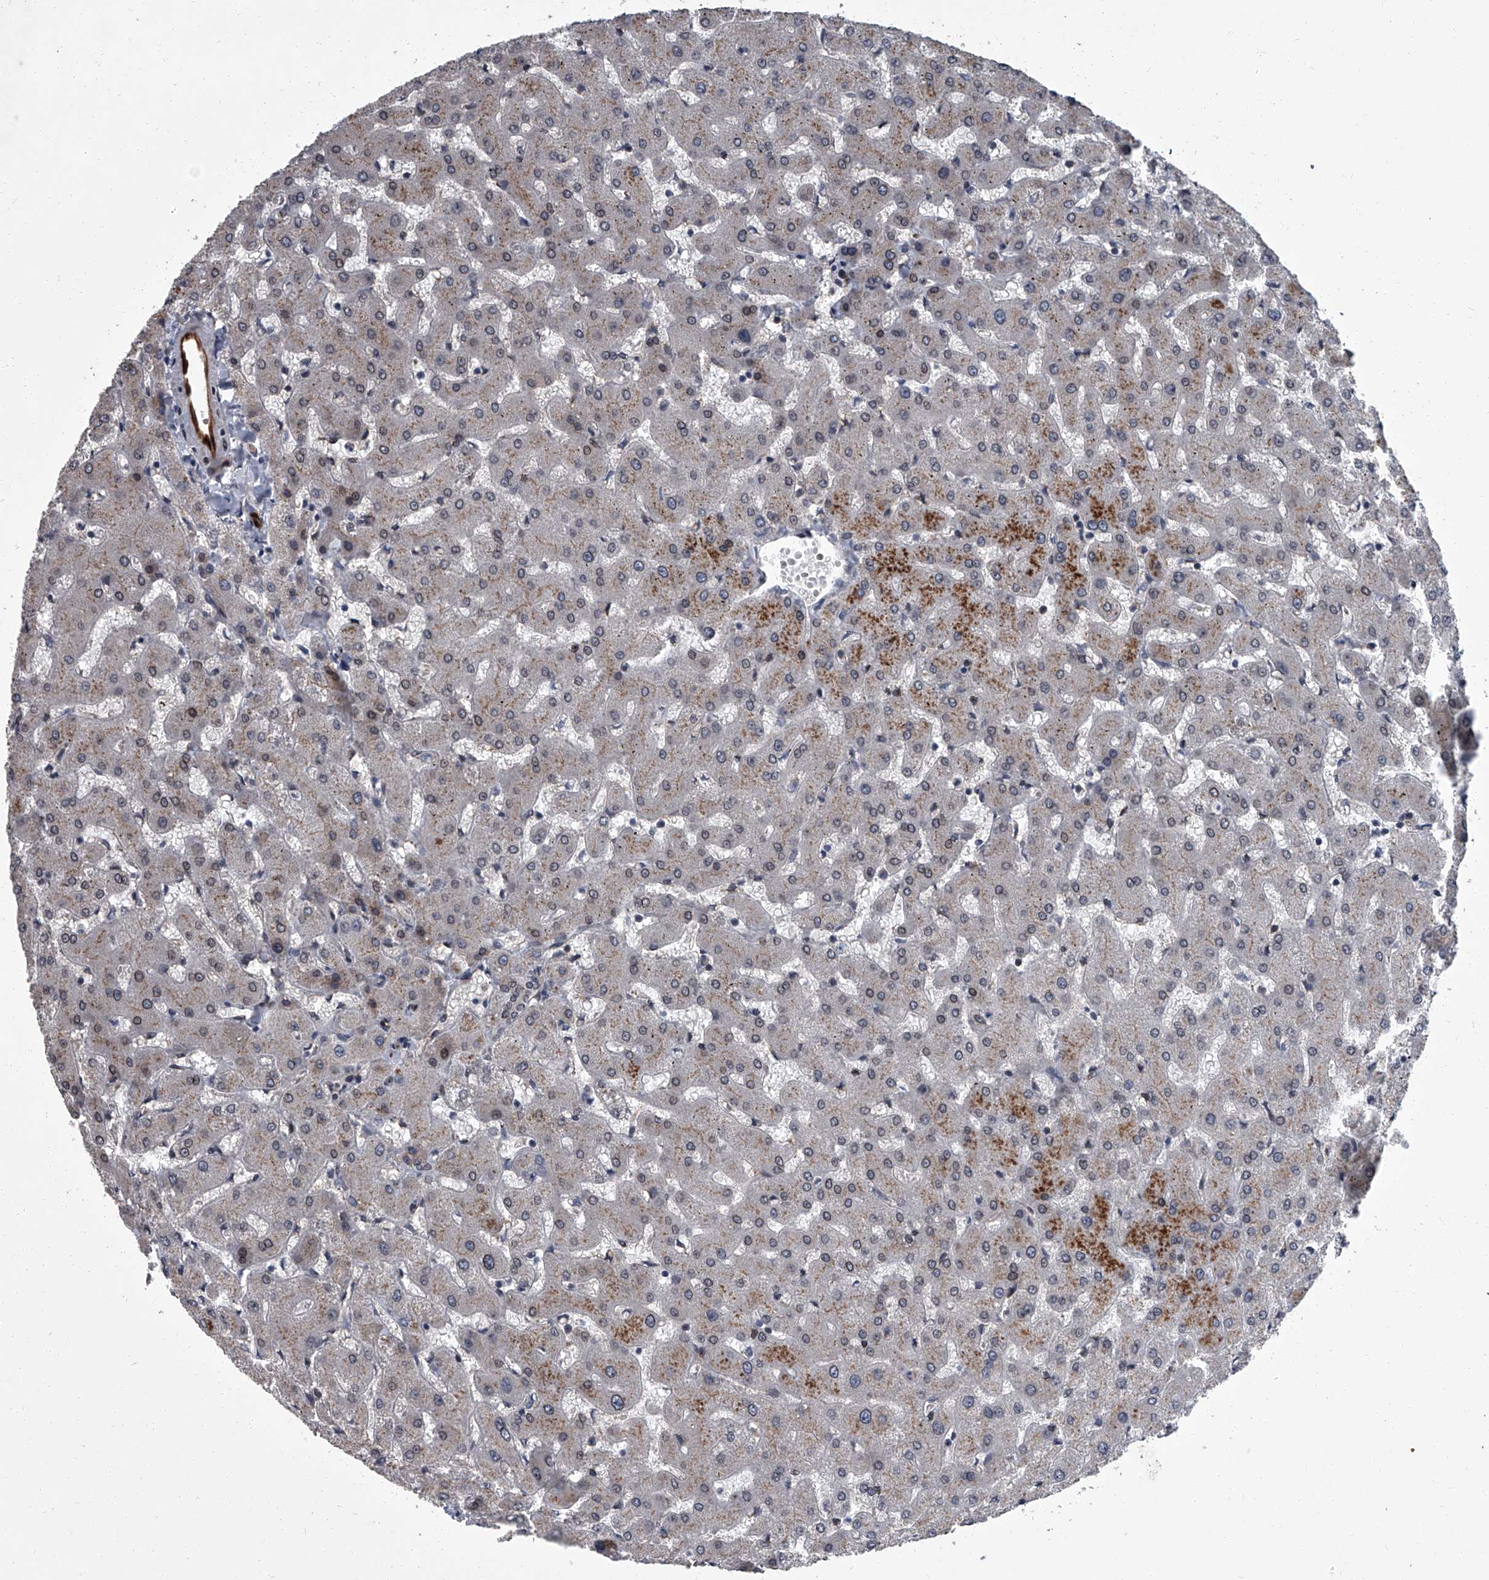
{"staining": {"intensity": "negative", "quantity": "none", "location": "none"}, "tissue": "liver", "cell_type": "Cholangiocytes", "image_type": "normal", "snomed": [{"axis": "morphology", "description": "Normal tissue, NOS"}, {"axis": "topography", "description": "Liver"}], "caption": "Benign liver was stained to show a protein in brown. There is no significant positivity in cholangiocytes.", "gene": "LRRC8C", "patient": {"sex": "female", "age": 63}}